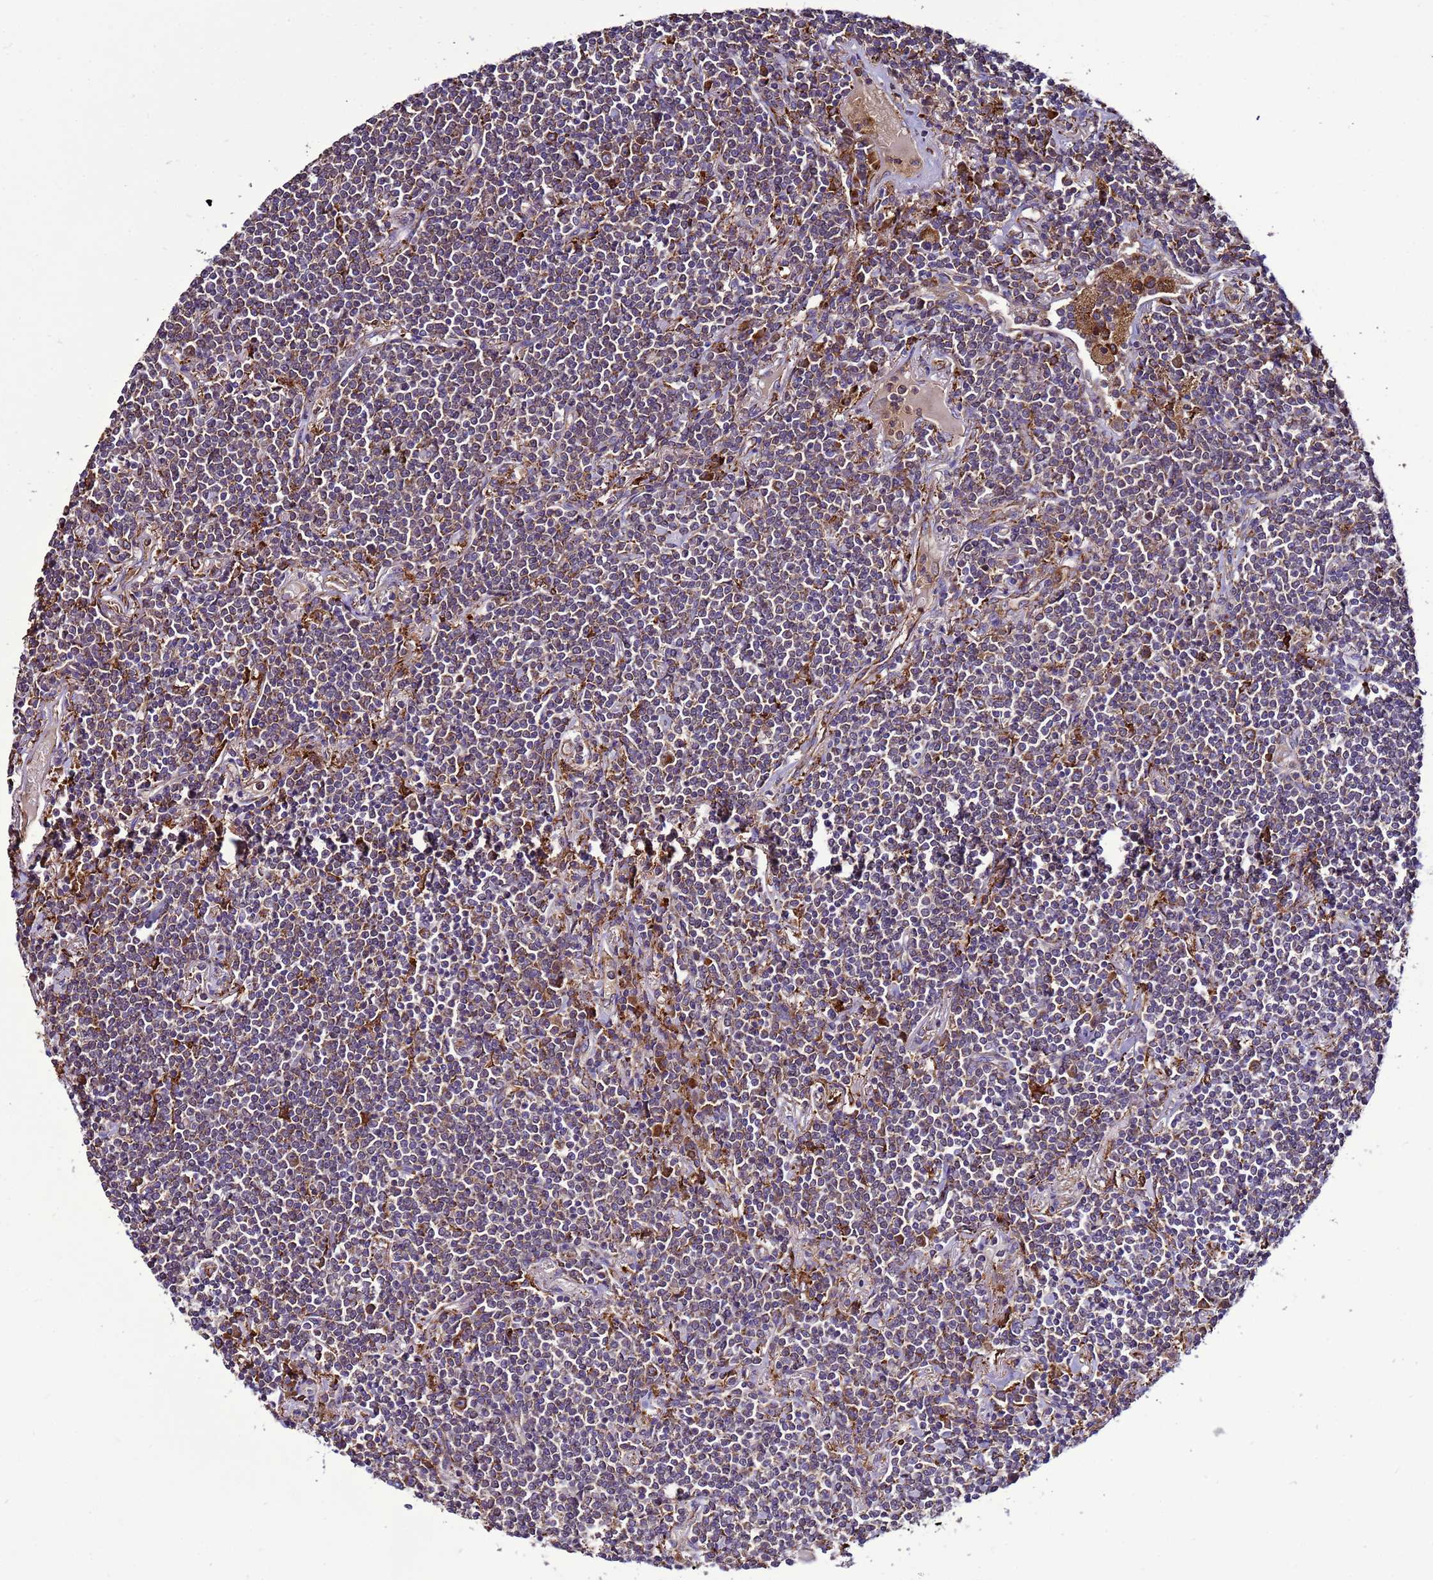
{"staining": {"intensity": "weak", "quantity": ">75%", "location": "cytoplasmic/membranous"}, "tissue": "lymphoma", "cell_type": "Tumor cells", "image_type": "cancer", "snomed": [{"axis": "morphology", "description": "Malignant lymphoma, non-Hodgkin's type, Low grade"}, {"axis": "topography", "description": "Lung"}], "caption": "This histopathology image reveals low-grade malignant lymphoma, non-Hodgkin's type stained with immunohistochemistry (IHC) to label a protein in brown. The cytoplasmic/membranous of tumor cells show weak positivity for the protein. Nuclei are counter-stained blue.", "gene": "ANTKMT", "patient": {"sex": "female", "age": 71}}